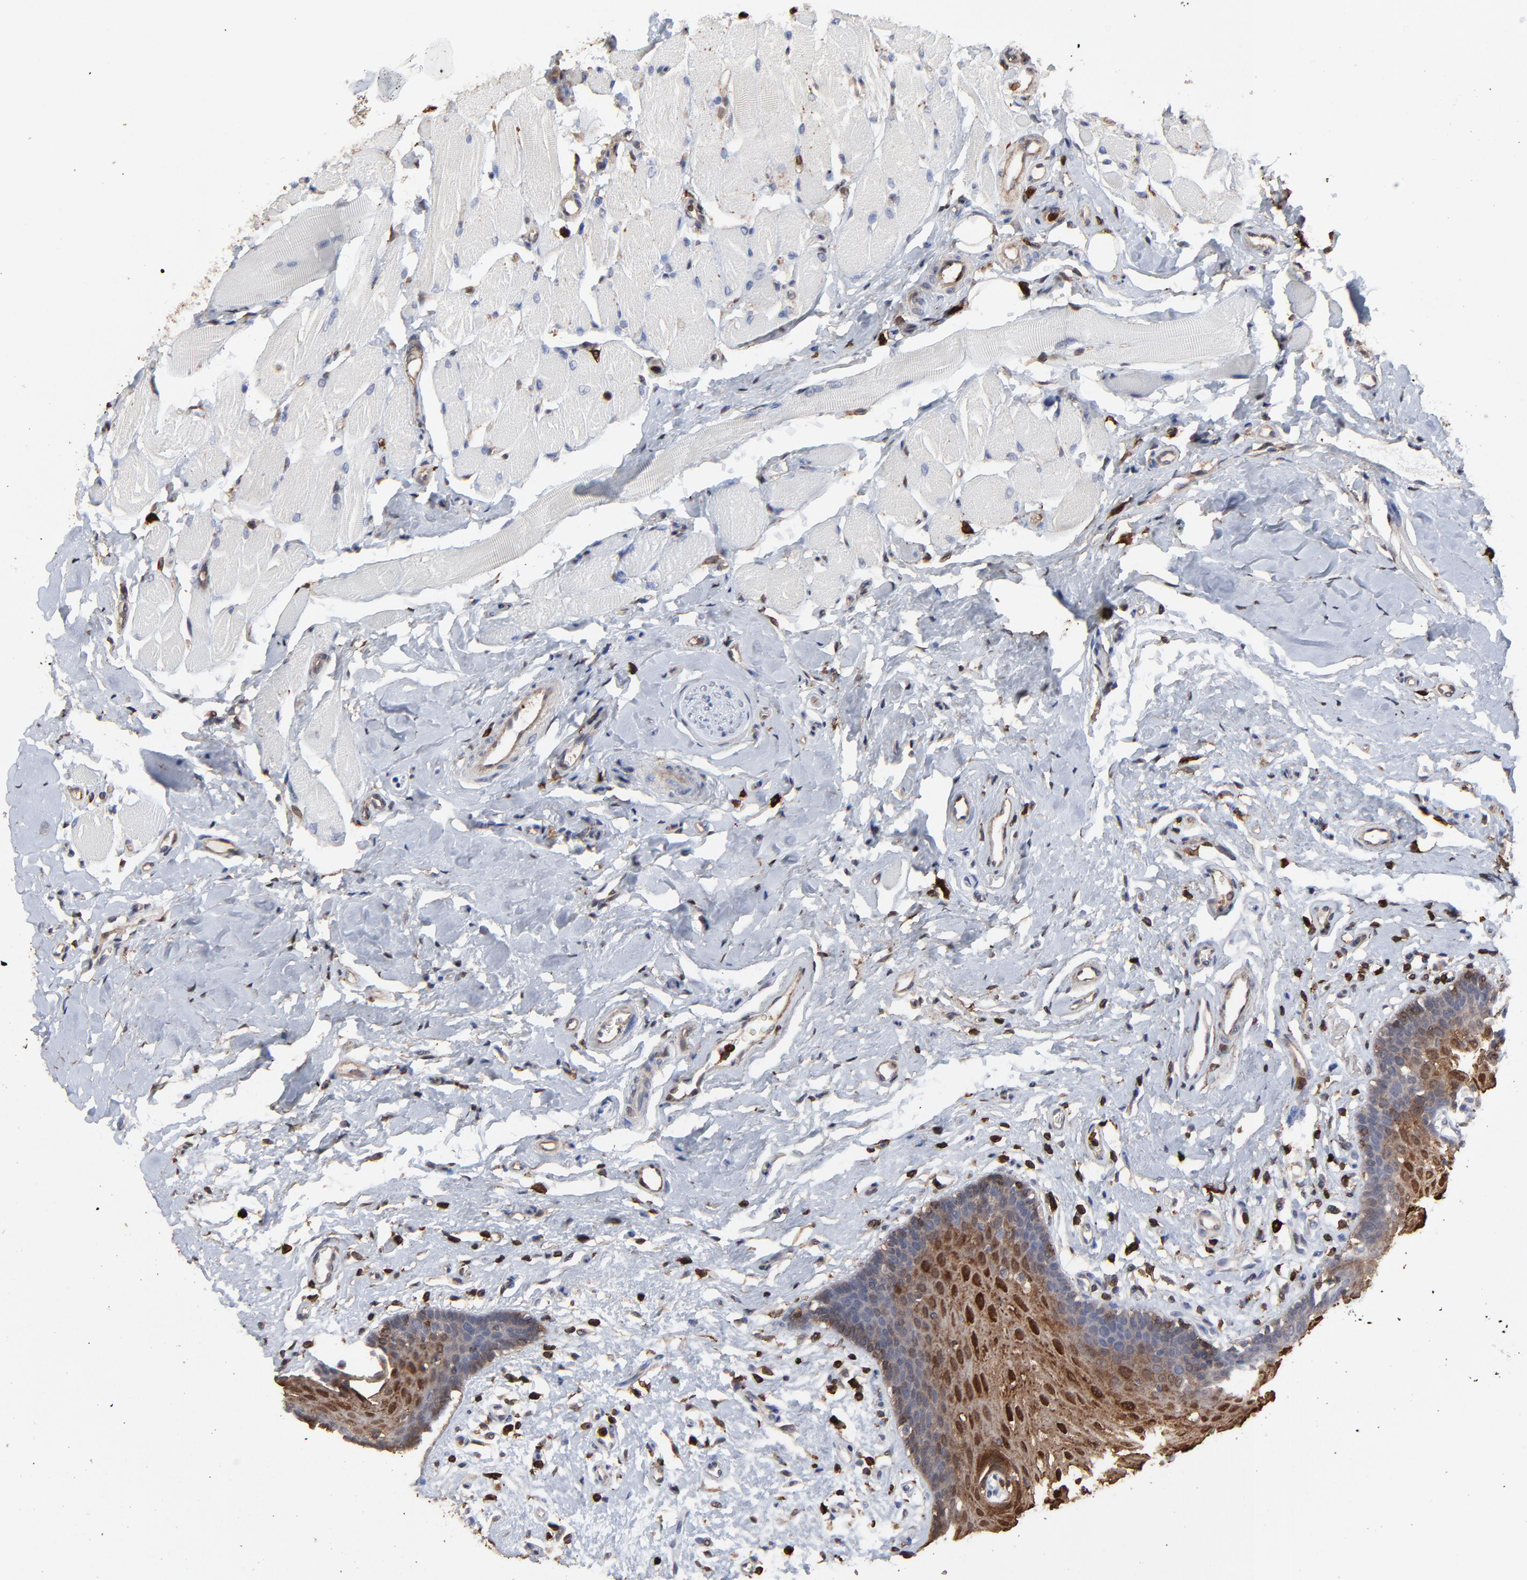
{"staining": {"intensity": "strong", "quantity": "25%-75%", "location": "cytoplasmic/membranous,nuclear"}, "tissue": "oral mucosa", "cell_type": "Squamous epithelial cells", "image_type": "normal", "snomed": [{"axis": "morphology", "description": "Normal tissue, NOS"}, {"axis": "topography", "description": "Oral tissue"}], "caption": "Oral mucosa stained with immunohistochemistry (IHC) displays strong cytoplasmic/membranous,nuclear staining in approximately 25%-75% of squamous epithelial cells. (Stains: DAB in brown, nuclei in blue, Microscopy: brightfield microscopy at high magnification).", "gene": "SLC6A14", "patient": {"sex": "male", "age": 62}}